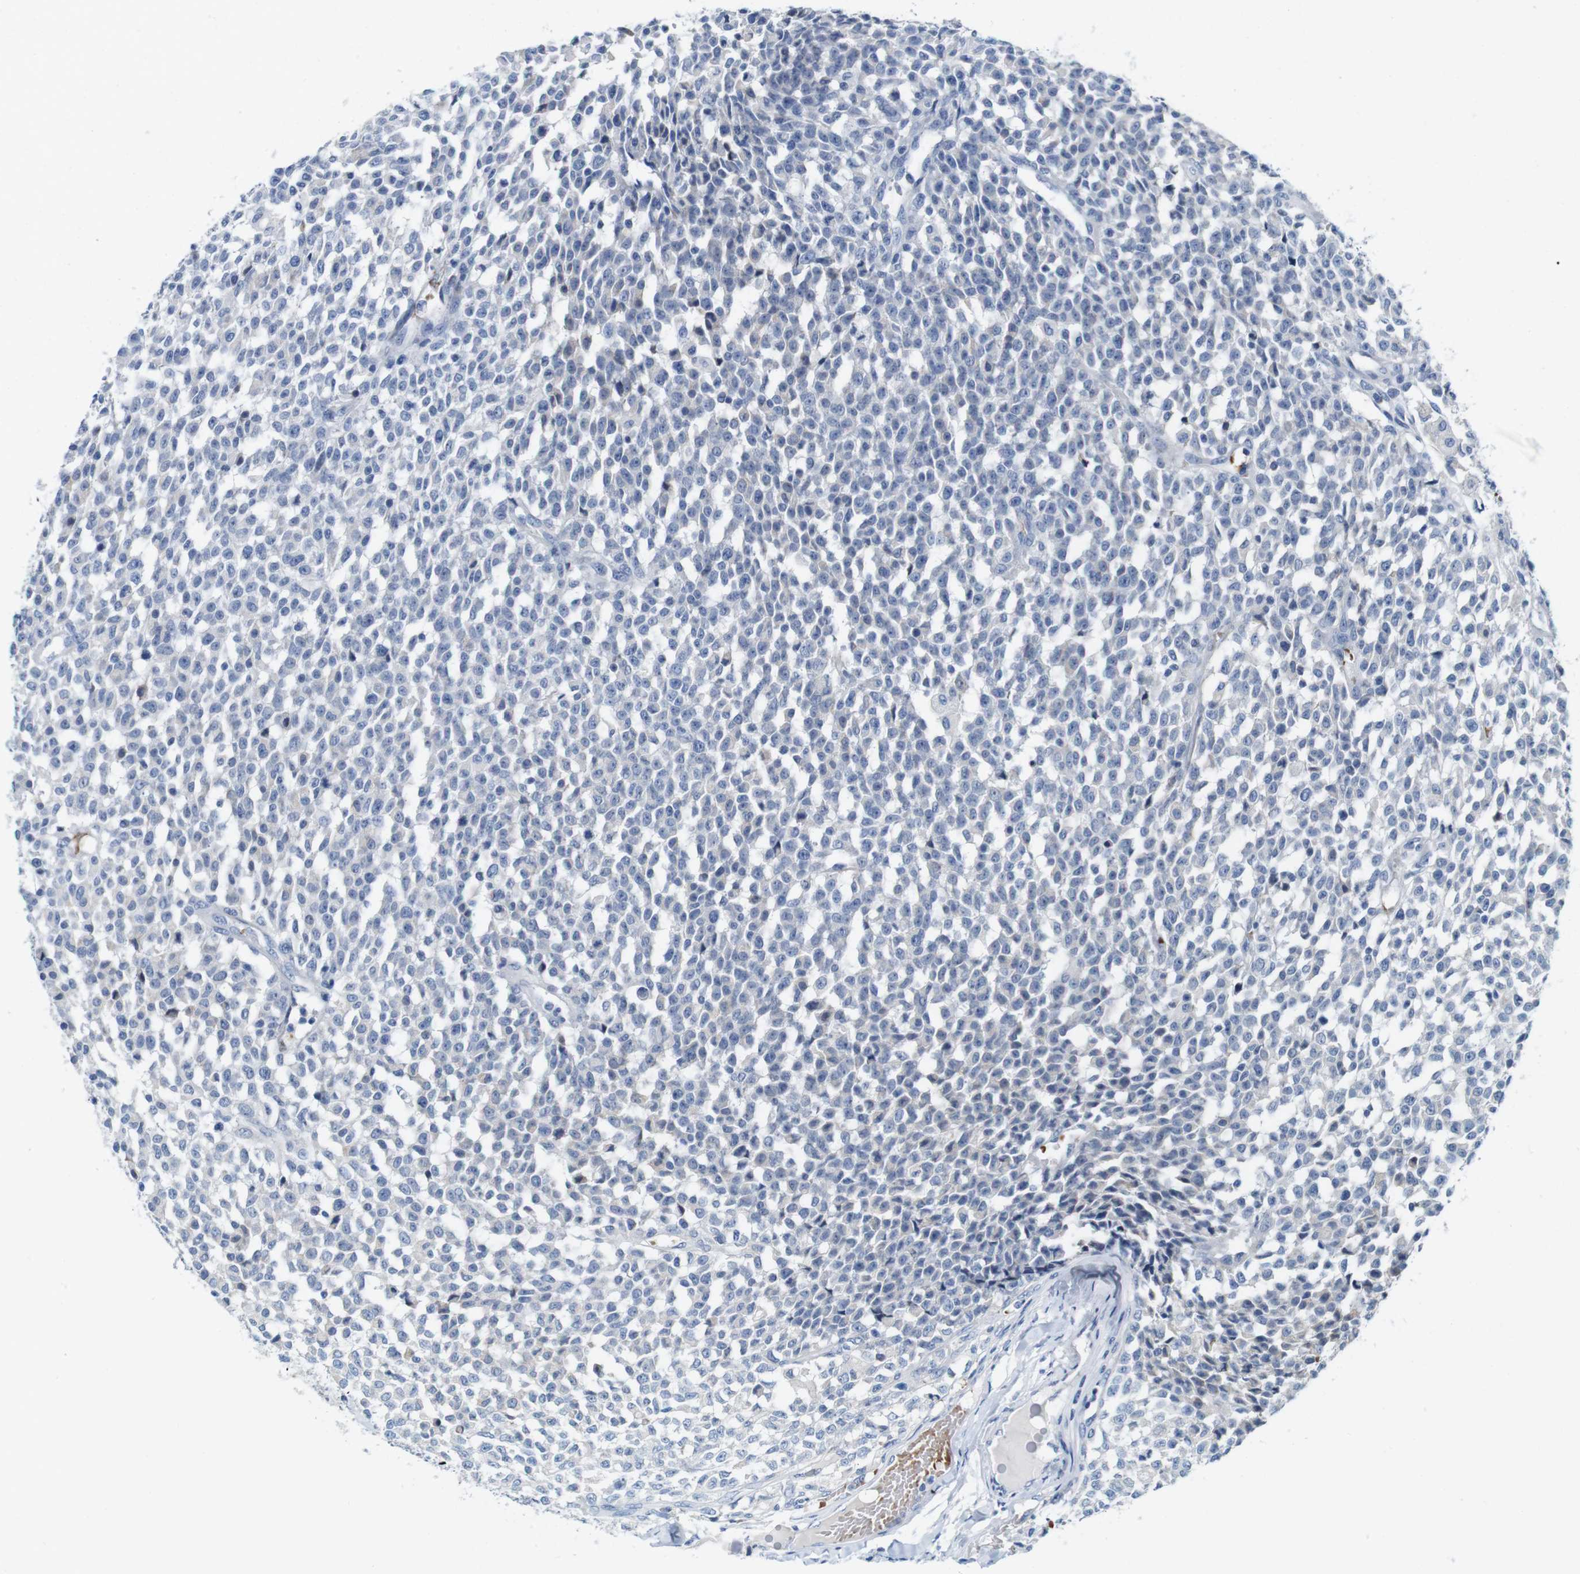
{"staining": {"intensity": "negative", "quantity": "none", "location": "none"}, "tissue": "testis cancer", "cell_type": "Tumor cells", "image_type": "cancer", "snomed": [{"axis": "morphology", "description": "Seminoma, NOS"}, {"axis": "topography", "description": "Testis"}], "caption": "Testis seminoma was stained to show a protein in brown. There is no significant expression in tumor cells.", "gene": "IGSF8", "patient": {"sex": "male", "age": 59}}